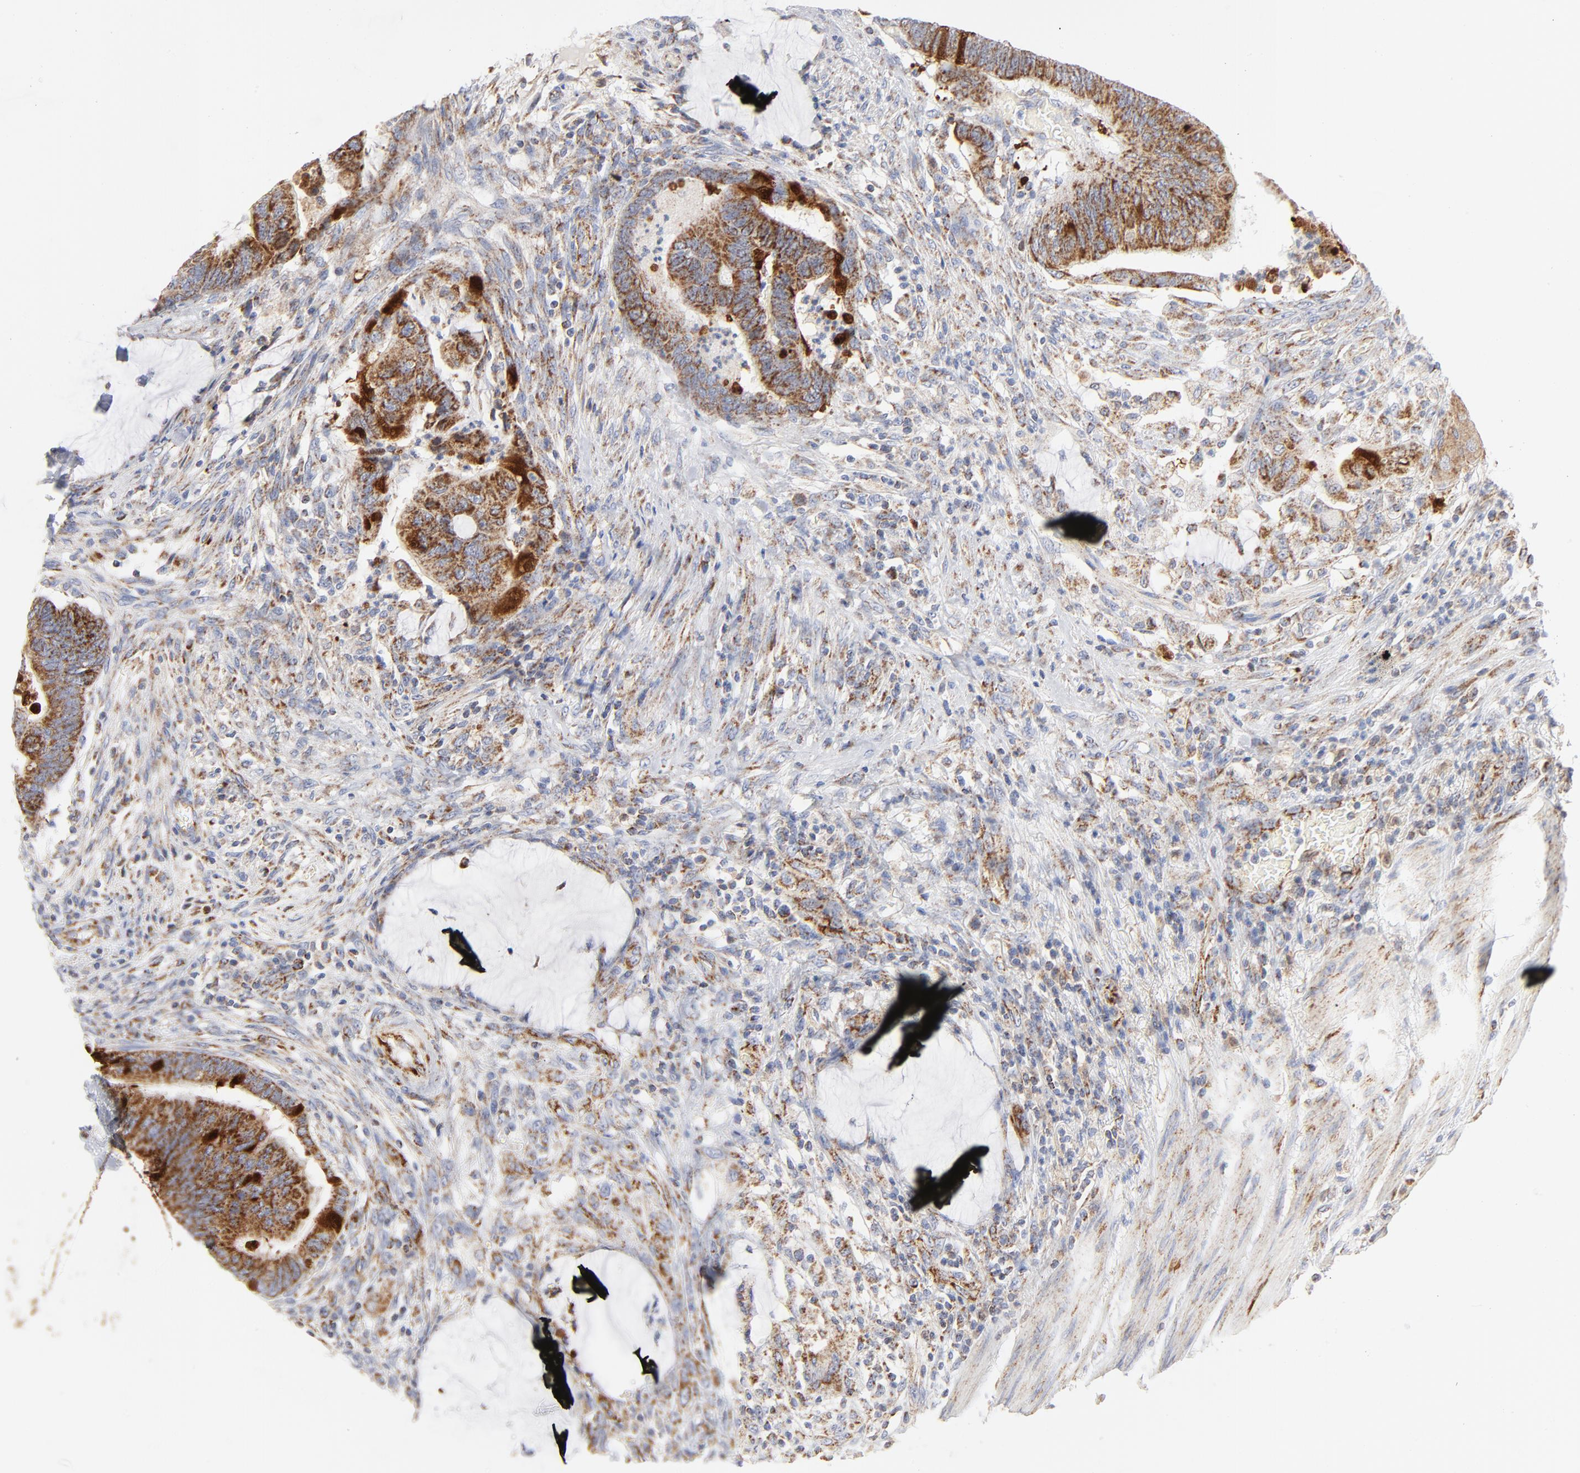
{"staining": {"intensity": "moderate", "quantity": ">75%", "location": "cytoplasmic/membranous"}, "tissue": "colorectal cancer", "cell_type": "Tumor cells", "image_type": "cancer", "snomed": [{"axis": "morphology", "description": "Normal tissue, NOS"}, {"axis": "morphology", "description": "Adenocarcinoma, NOS"}, {"axis": "topography", "description": "Rectum"}], "caption": "Tumor cells exhibit medium levels of moderate cytoplasmic/membranous expression in approximately >75% of cells in human colorectal cancer.", "gene": "DIABLO", "patient": {"sex": "male", "age": 92}}